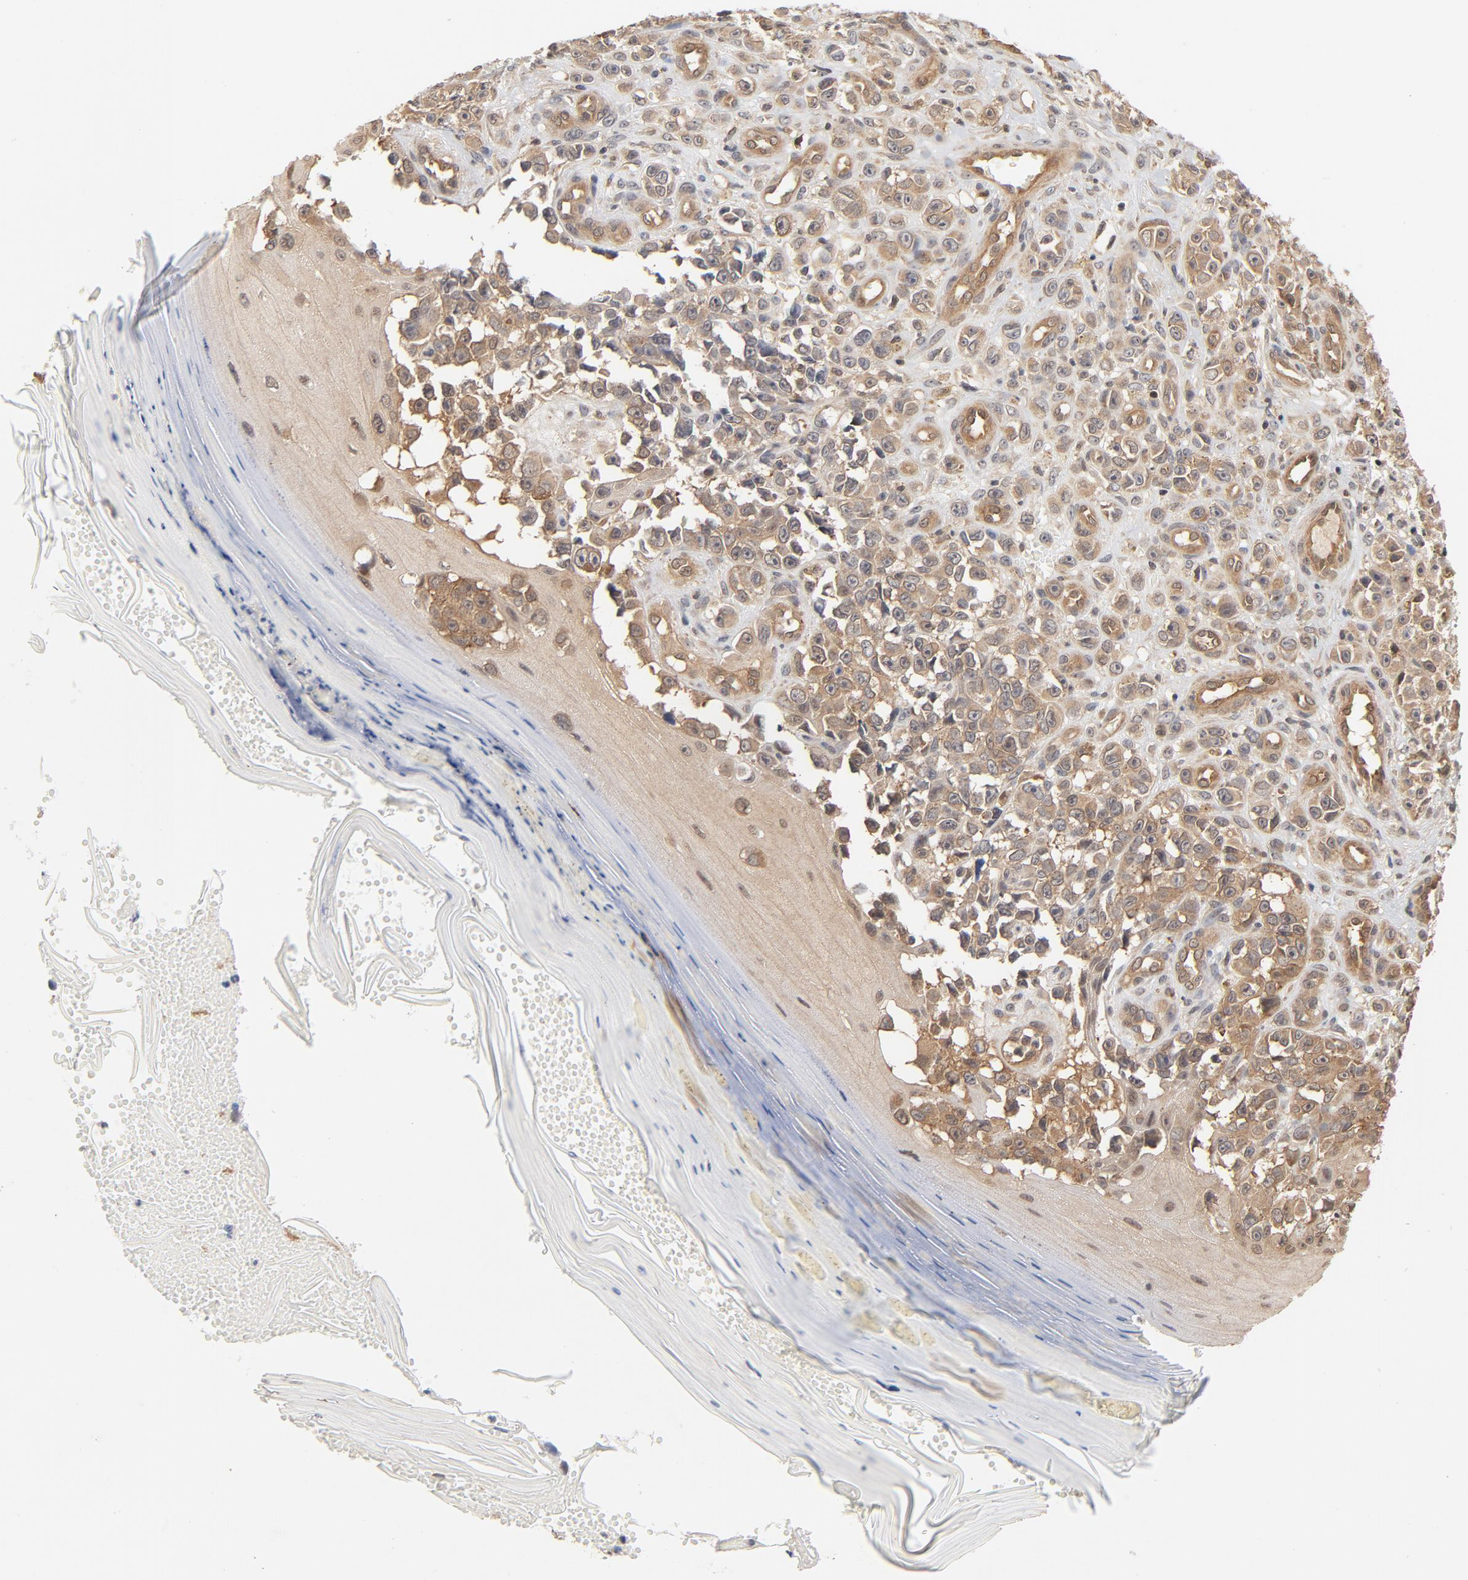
{"staining": {"intensity": "moderate", "quantity": ">75%", "location": "cytoplasmic/membranous"}, "tissue": "melanoma", "cell_type": "Tumor cells", "image_type": "cancer", "snomed": [{"axis": "morphology", "description": "Malignant melanoma, NOS"}, {"axis": "topography", "description": "Skin"}], "caption": "Brown immunohistochemical staining in malignant melanoma shows moderate cytoplasmic/membranous positivity in about >75% of tumor cells.", "gene": "CDC37", "patient": {"sex": "female", "age": 82}}